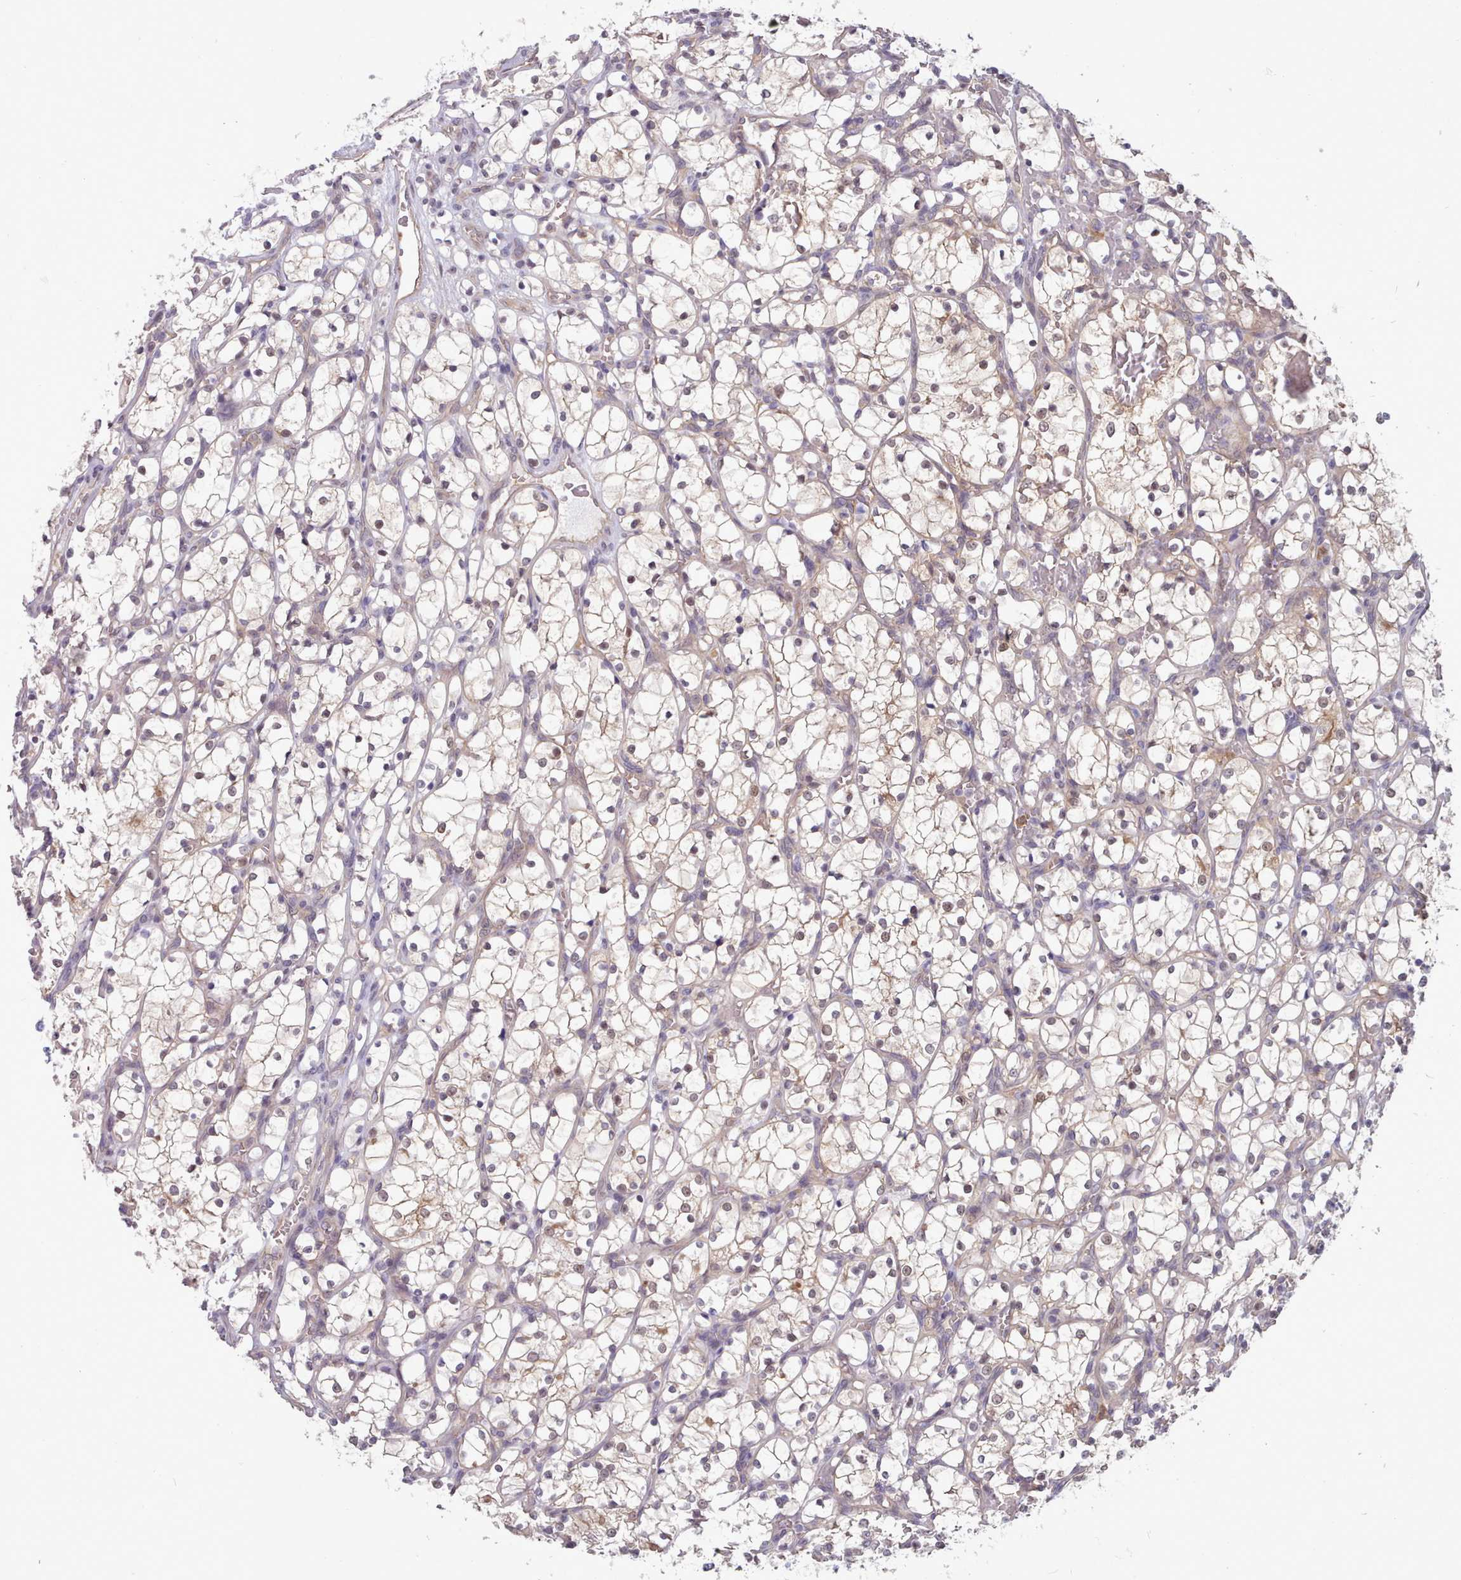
{"staining": {"intensity": "negative", "quantity": "none", "location": "none"}, "tissue": "renal cancer", "cell_type": "Tumor cells", "image_type": "cancer", "snomed": [{"axis": "morphology", "description": "Adenocarcinoma, NOS"}, {"axis": "topography", "description": "Kidney"}], "caption": "The histopathology image exhibits no significant expression in tumor cells of renal adenocarcinoma.", "gene": "CES3", "patient": {"sex": "female", "age": 69}}